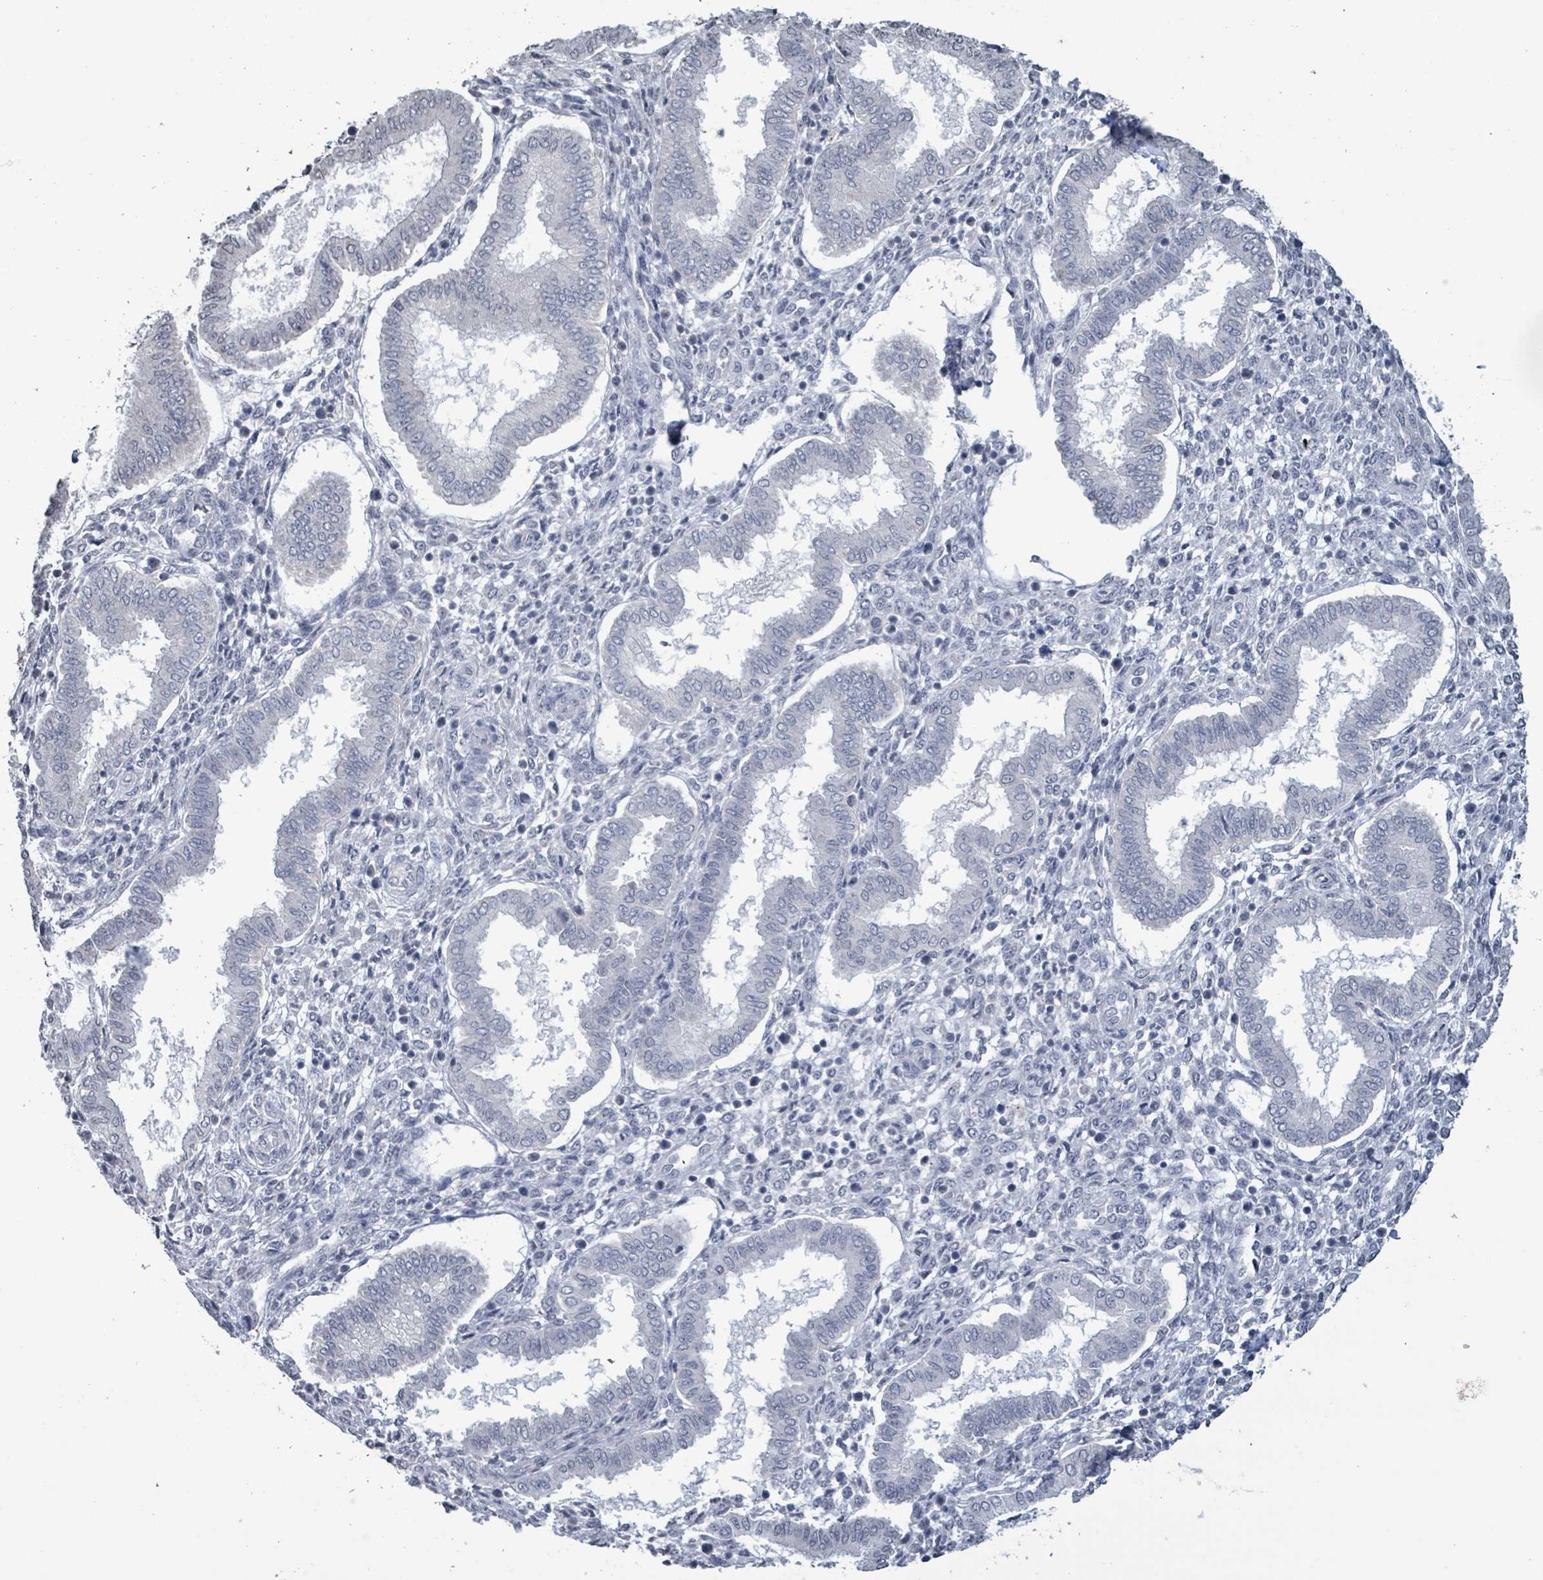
{"staining": {"intensity": "negative", "quantity": "none", "location": "none"}, "tissue": "endometrium", "cell_type": "Cells in endometrial stroma", "image_type": "normal", "snomed": [{"axis": "morphology", "description": "Normal tissue, NOS"}, {"axis": "topography", "description": "Endometrium"}], "caption": "High magnification brightfield microscopy of benign endometrium stained with DAB (brown) and counterstained with hematoxylin (blue): cells in endometrial stroma show no significant staining. The staining was performed using DAB (3,3'-diaminobenzidine) to visualize the protein expression in brown, while the nuclei were stained in blue with hematoxylin (Magnification: 20x).", "gene": "CA9", "patient": {"sex": "female", "age": 24}}